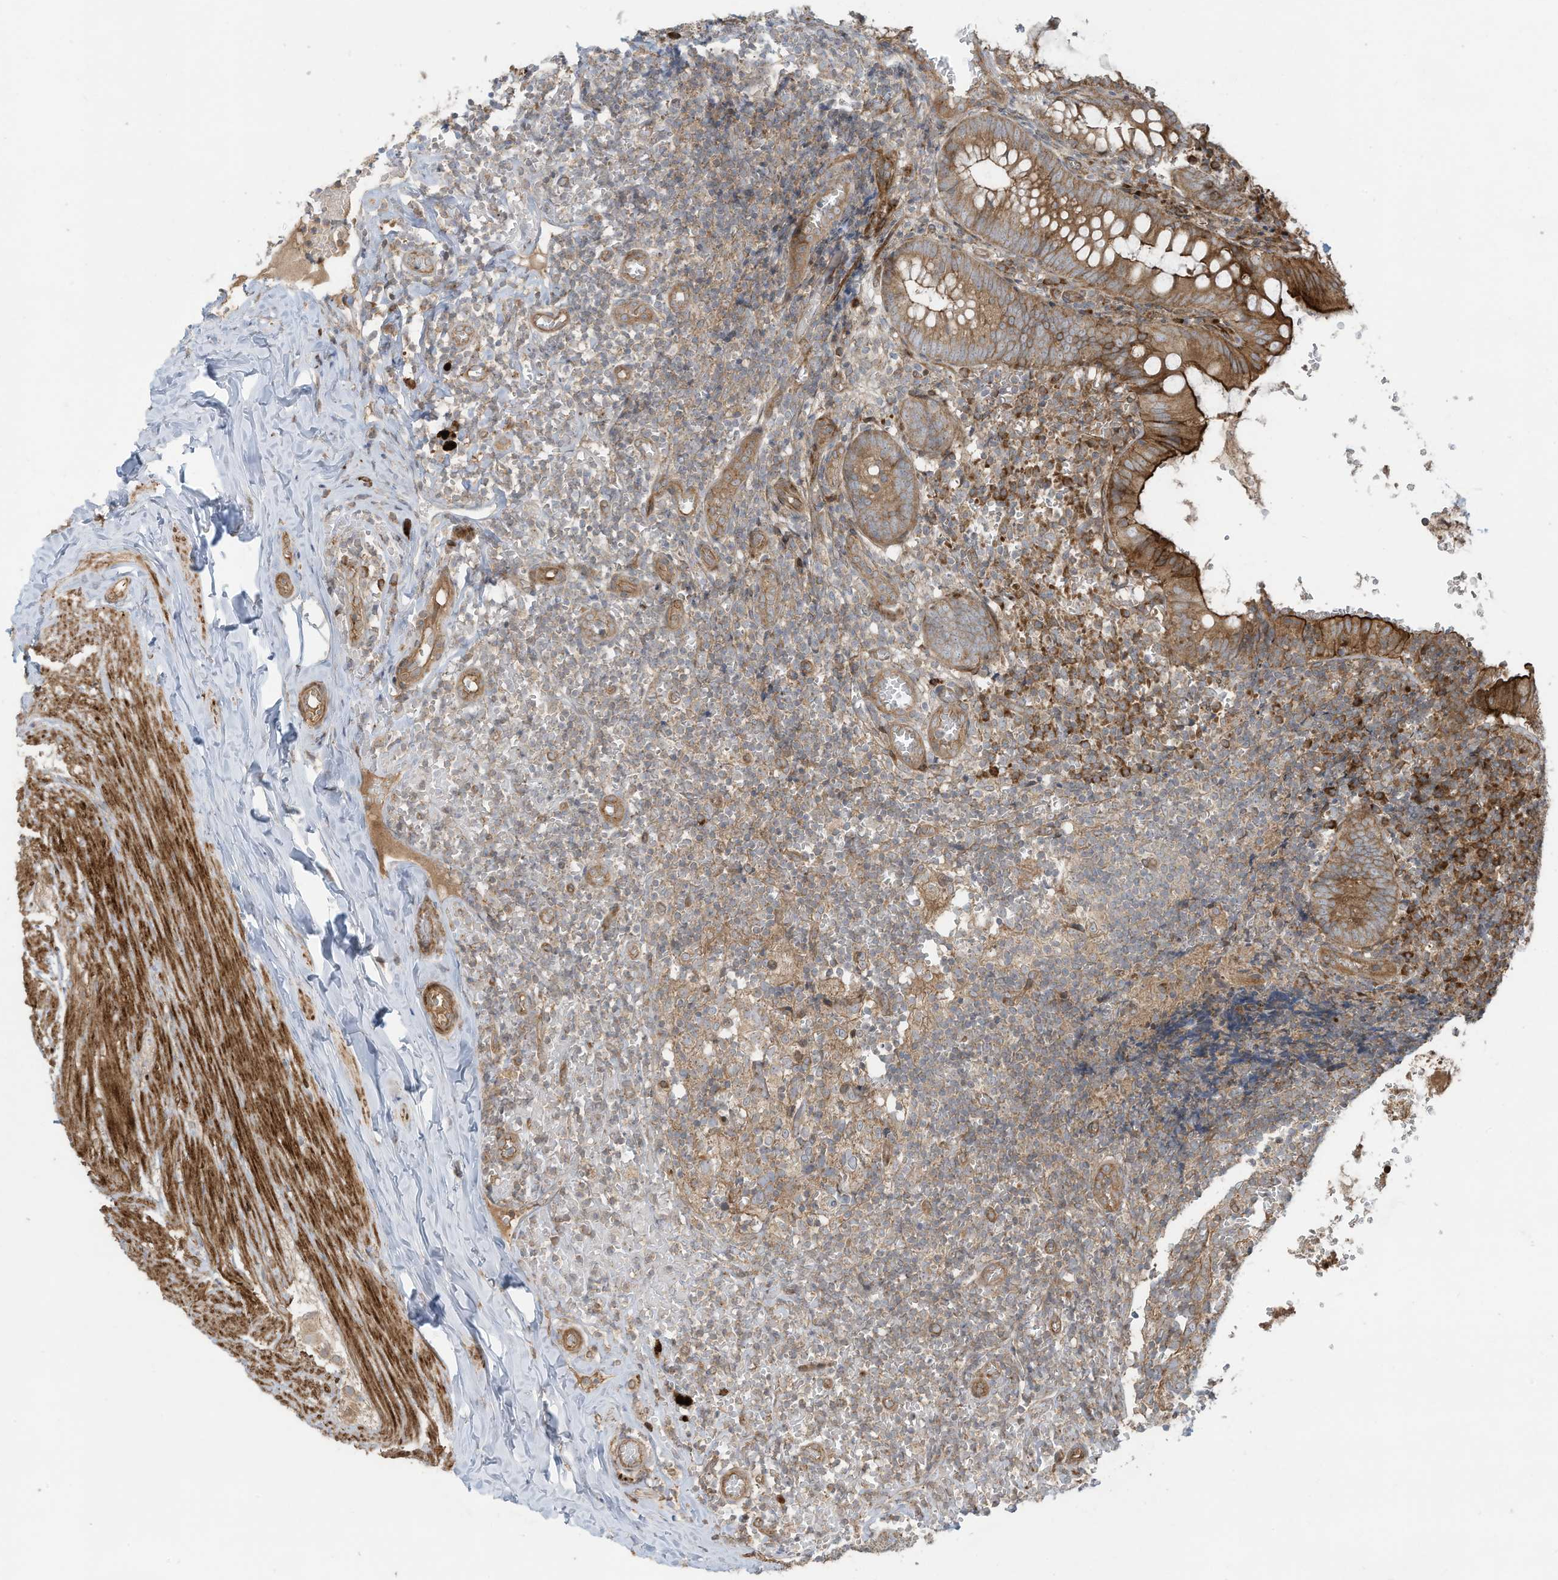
{"staining": {"intensity": "moderate", "quantity": ">75%", "location": "cytoplasmic/membranous"}, "tissue": "appendix", "cell_type": "Glandular cells", "image_type": "normal", "snomed": [{"axis": "morphology", "description": "Normal tissue, NOS"}, {"axis": "topography", "description": "Appendix"}], "caption": "This photomicrograph shows IHC staining of unremarkable human appendix, with medium moderate cytoplasmic/membranous staining in approximately >75% of glandular cells.", "gene": "DDIT4", "patient": {"sex": "male", "age": 8}}